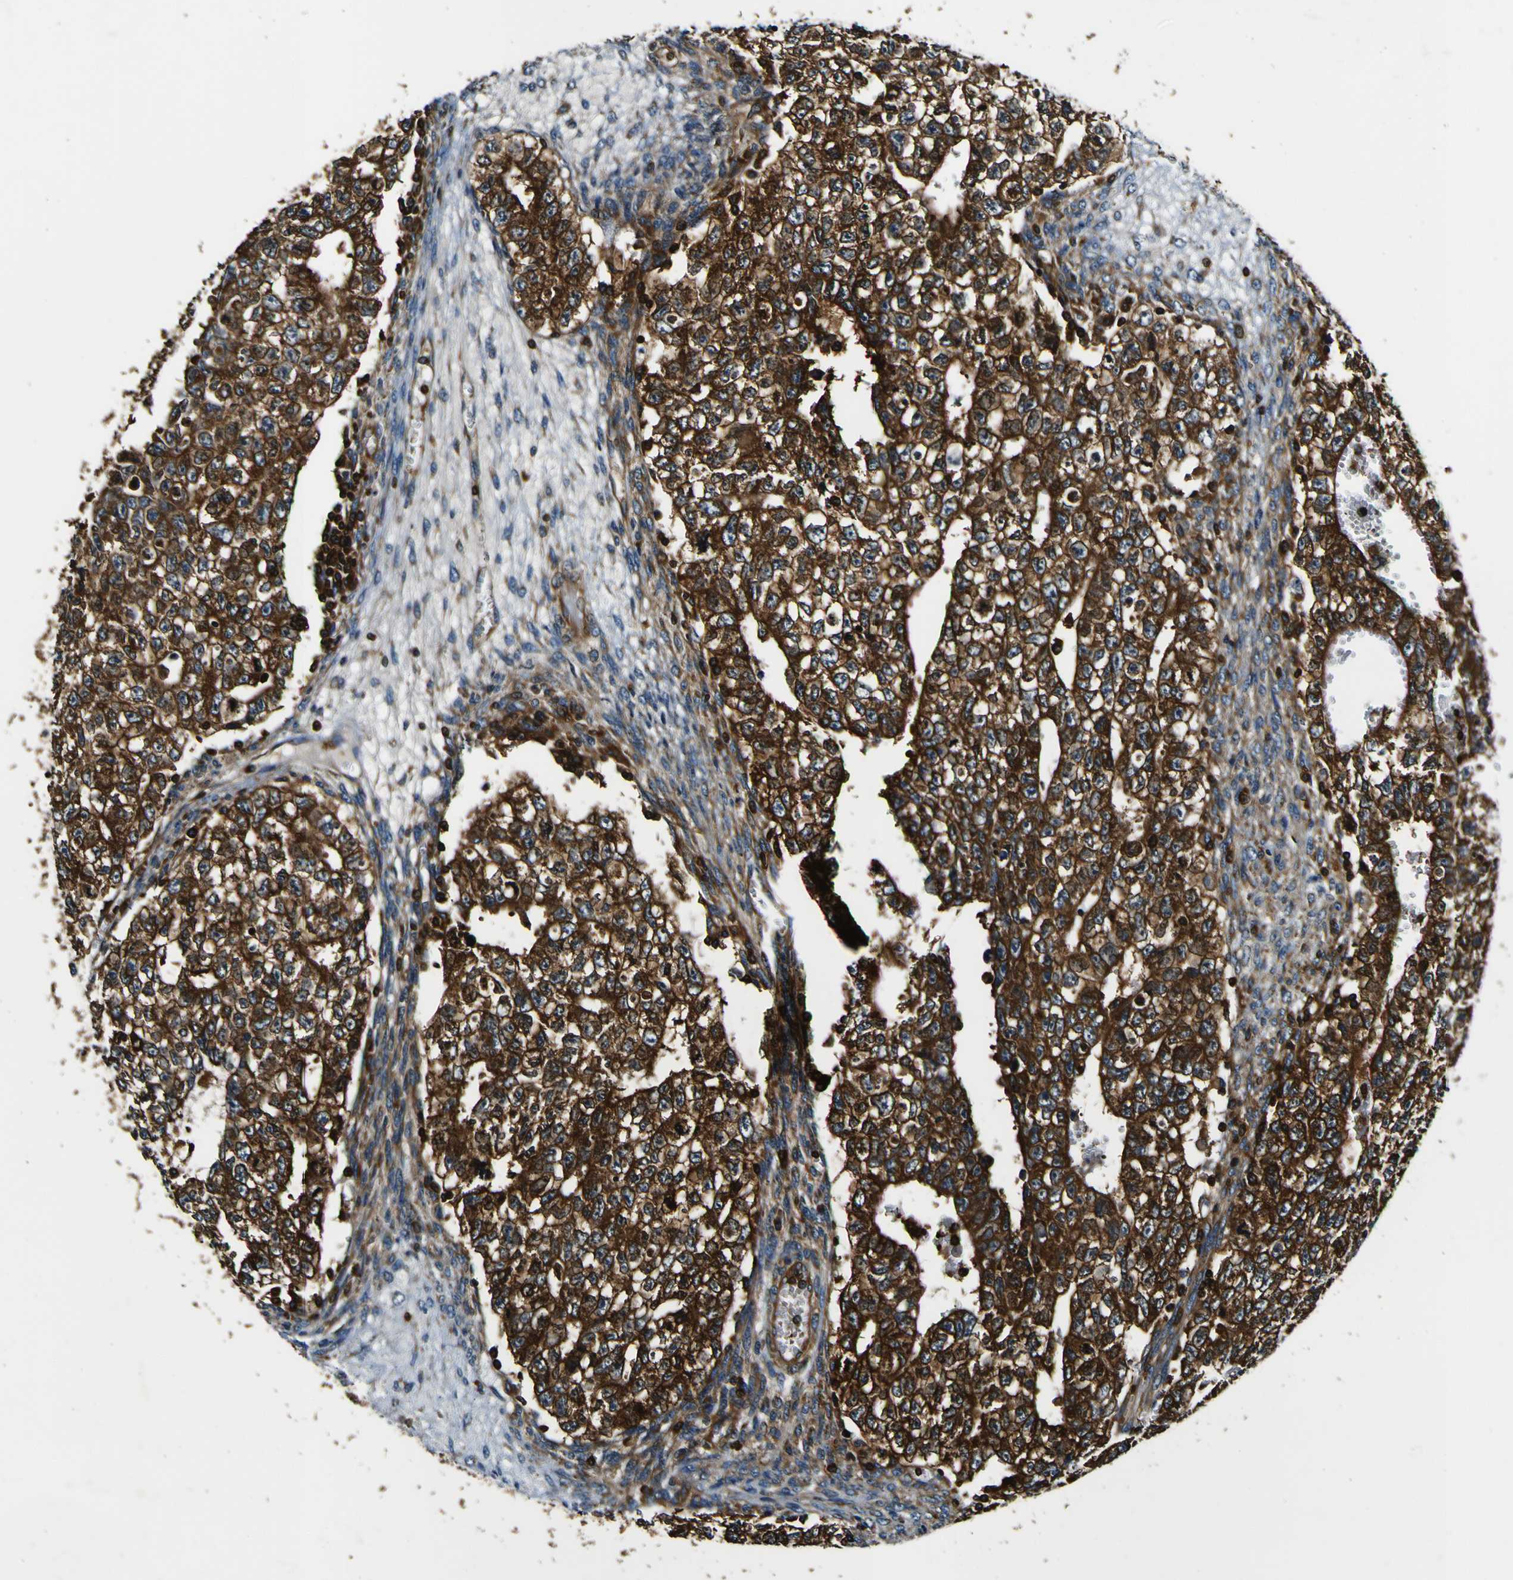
{"staining": {"intensity": "strong", "quantity": ">75%", "location": "cytoplasmic/membranous"}, "tissue": "testis cancer", "cell_type": "Tumor cells", "image_type": "cancer", "snomed": [{"axis": "morphology", "description": "Seminoma, NOS"}, {"axis": "morphology", "description": "Carcinoma, Embryonal, NOS"}, {"axis": "topography", "description": "Testis"}], "caption": "Testis cancer (seminoma) stained with a protein marker exhibits strong staining in tumor cells.", "gene": "RHOT2", "patient": {"sex": "male", "age": 38}}